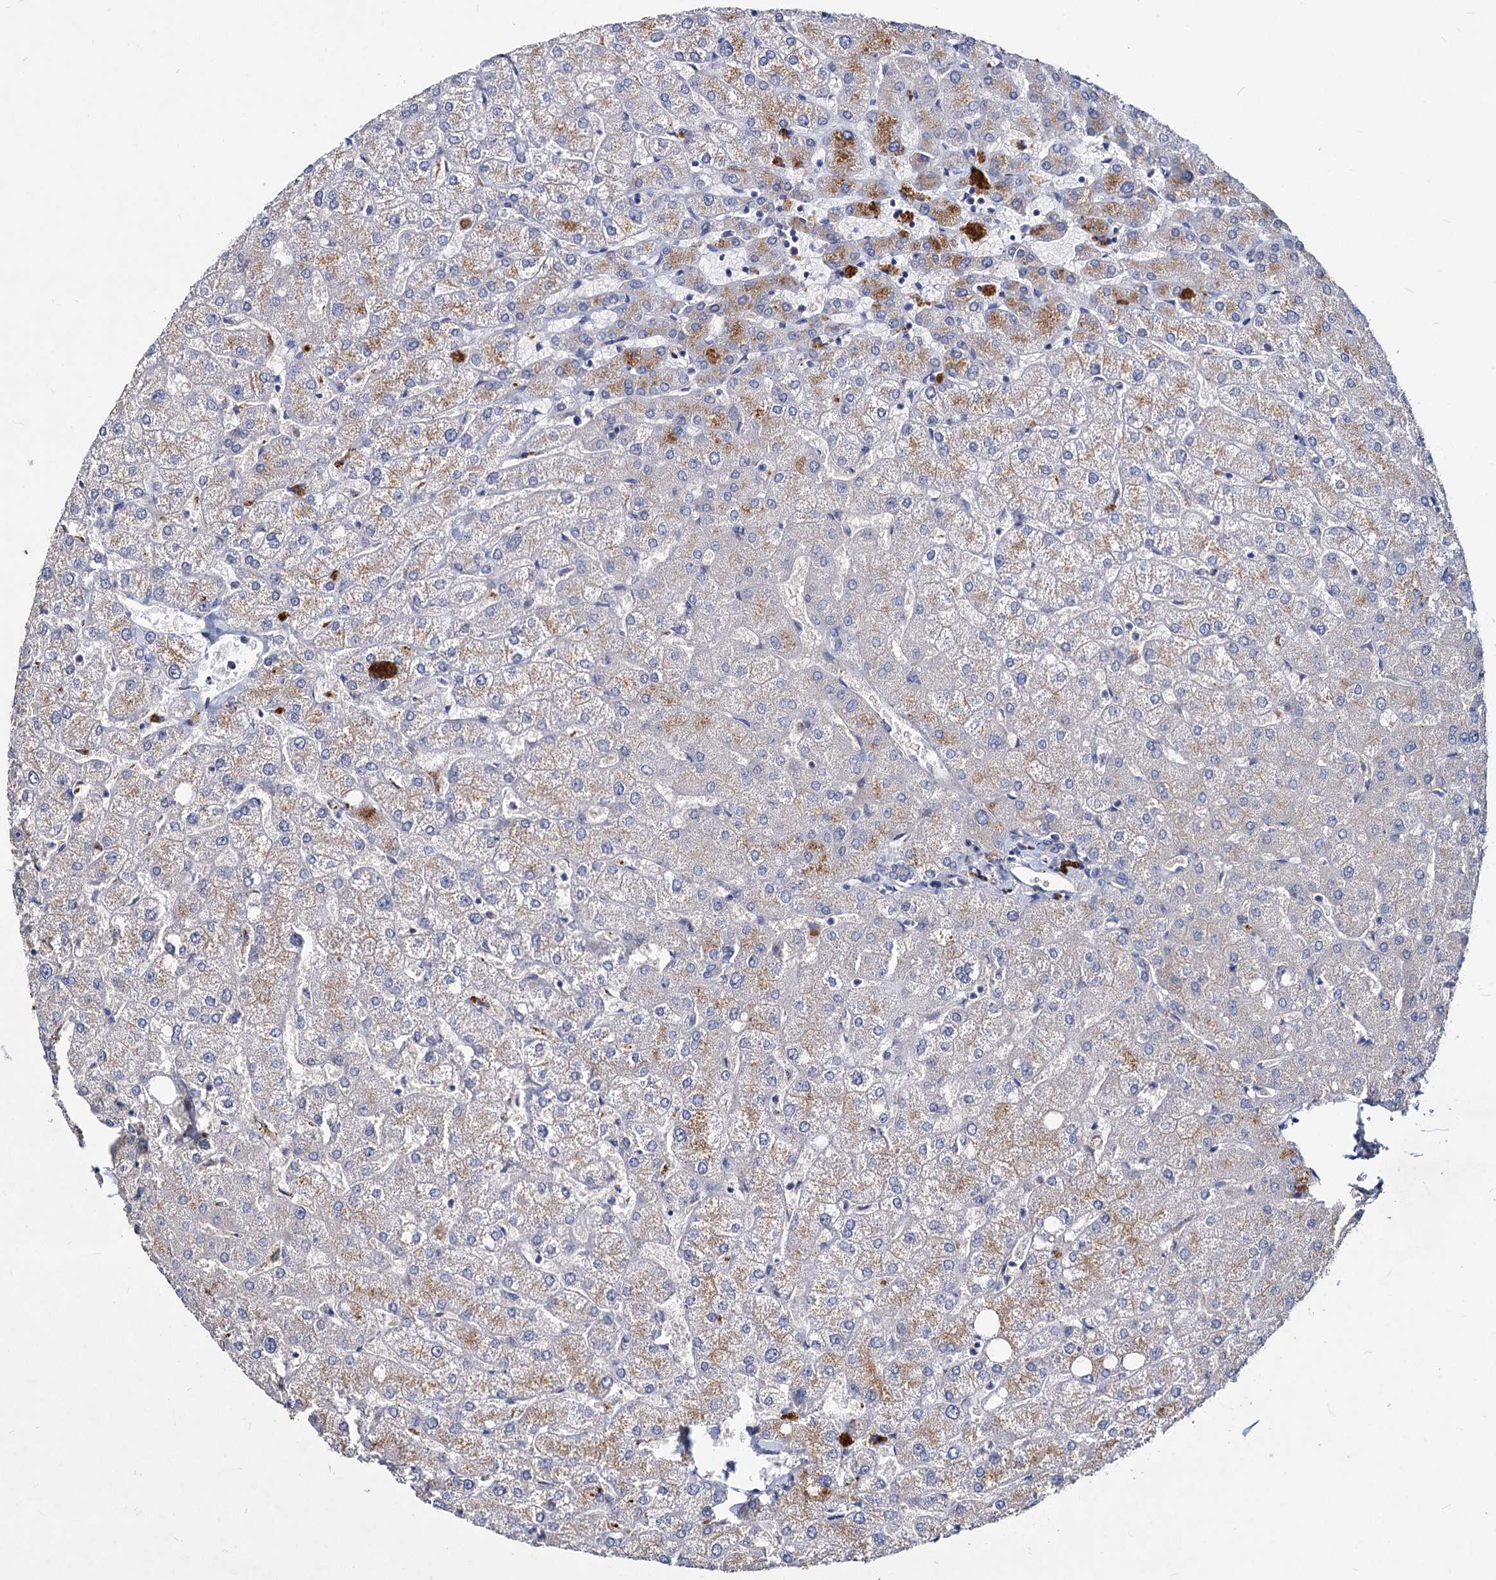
{"staining": {"intensity": "negative", "quantity": "none", "location": "none"}, "tissue": "liver", "cell_type": "Cholangiocytes", "image_type": "normal", "snomed": [{"axis": "morphology", "description": "Normal tissue, NOS"}, {"axis": "topography", "description": "Liver"}], "caption": "A histopathology image of human liver is negative for staining in cholangiocytes. The staining was performed using DAB (3,3'-diaminobenzidine) to visualize the protein expression in brown, while the nuclei were stained in blue with hematoxylin (Magnification: 20x).", "gene": "AGBL4", "patient": {"sex": "female", "age": 54}}